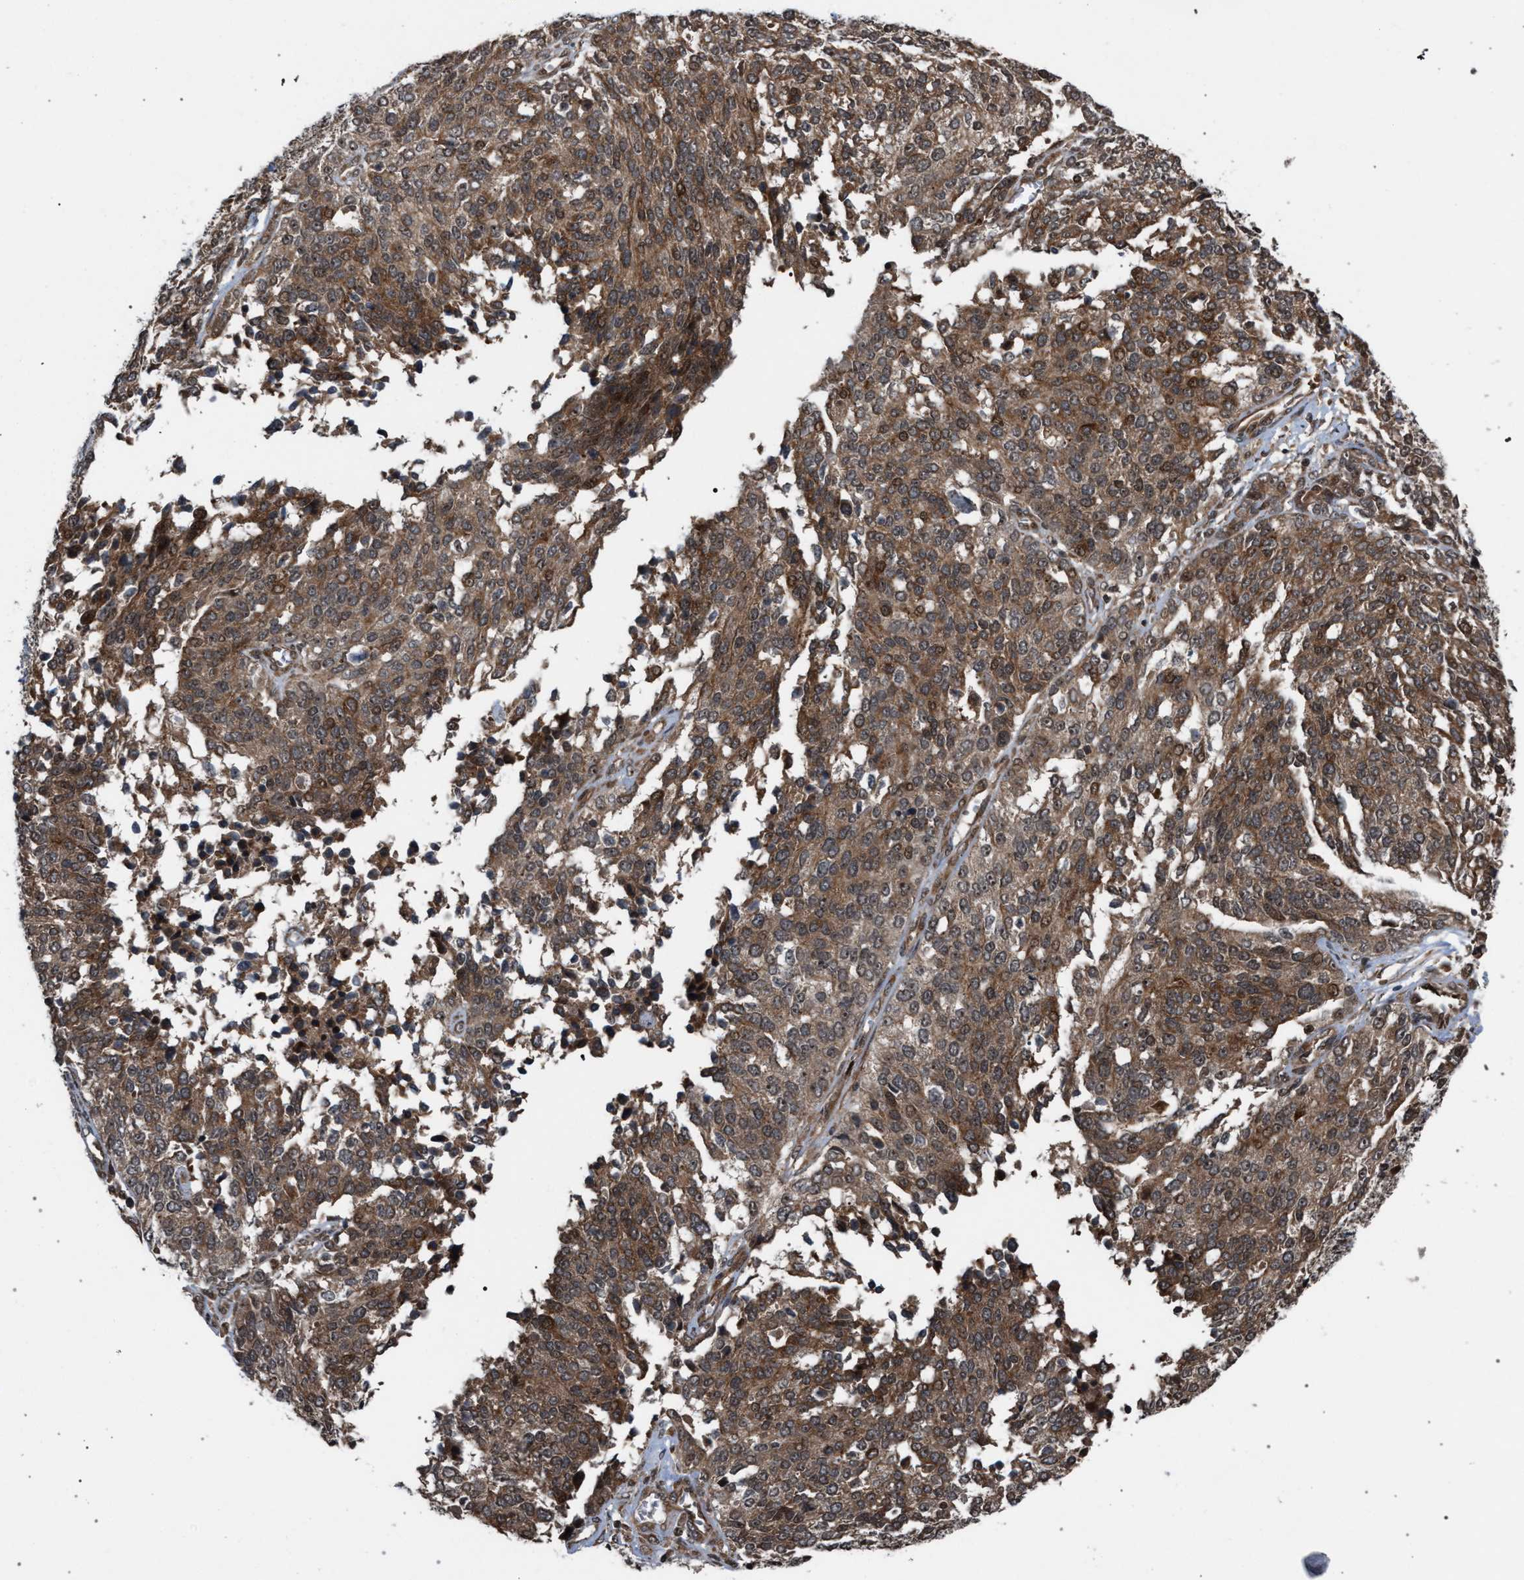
{"staining": {"intensity": "moderate", "quantity": ">75%", "location": "cytoplasmic/membranous"}, "tissue": "ovarian cancer", "cell_type": "Tumor cells", "image_type": "cancer", "snomed": [{"axis": "morphology", "description": "Cystadenocarcinoma, serous, NOS"}, {"axis": "topography", "description": "Ovary"}], "caption": "Ovarian cancer stained for a protein (brown) displays moderate cytoplasmic/membranous positive positivity in approximately >75% of tumor cells.", "gene": "IRAK4", "patient": {"sex": "female", "age": 44}}